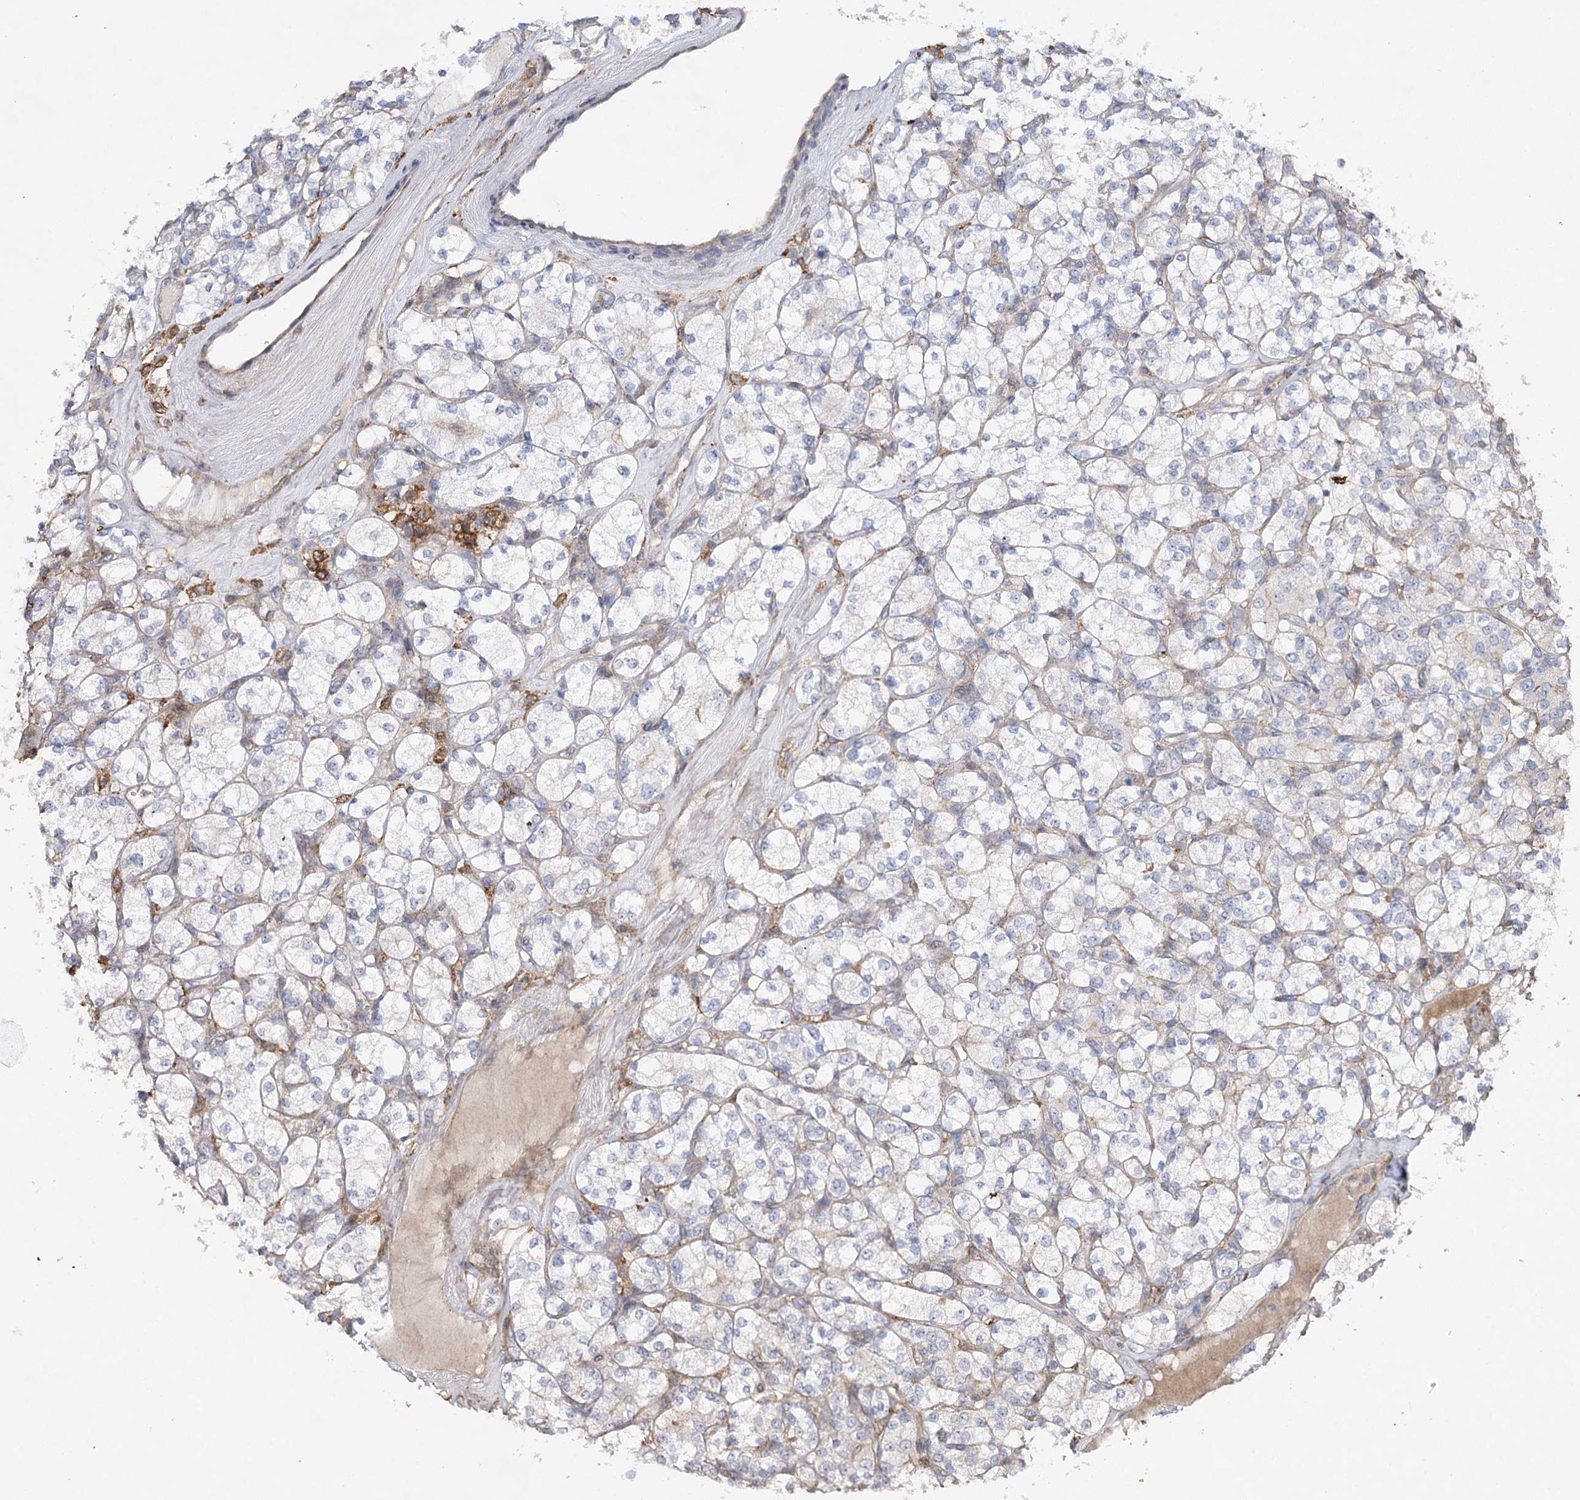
{"staining": {"intensity": "negative", "quantity": "none", "location": "none"}, "tissue": "renal cancer", "cell_type": "Tumor cells", "image_type": "cancer", "snomed": [{"axis": "morphology", "description": "Adenocarcinoma, NOS"}, {"axis": "topography", "description": "Kidney"}], "caption": "High power microscopy histopathology image of an immunohistochemistry micrograph of adenocarcinoma (renal), revealing no significant staining in tumor cells. (Brightfield microscopy of DAB (3,3'-diaminobenzidine) immunohistochemistry (IHC) at high magnification).", "gene": "OBSL1", "patient": {"sex": "male", "age": 77}}